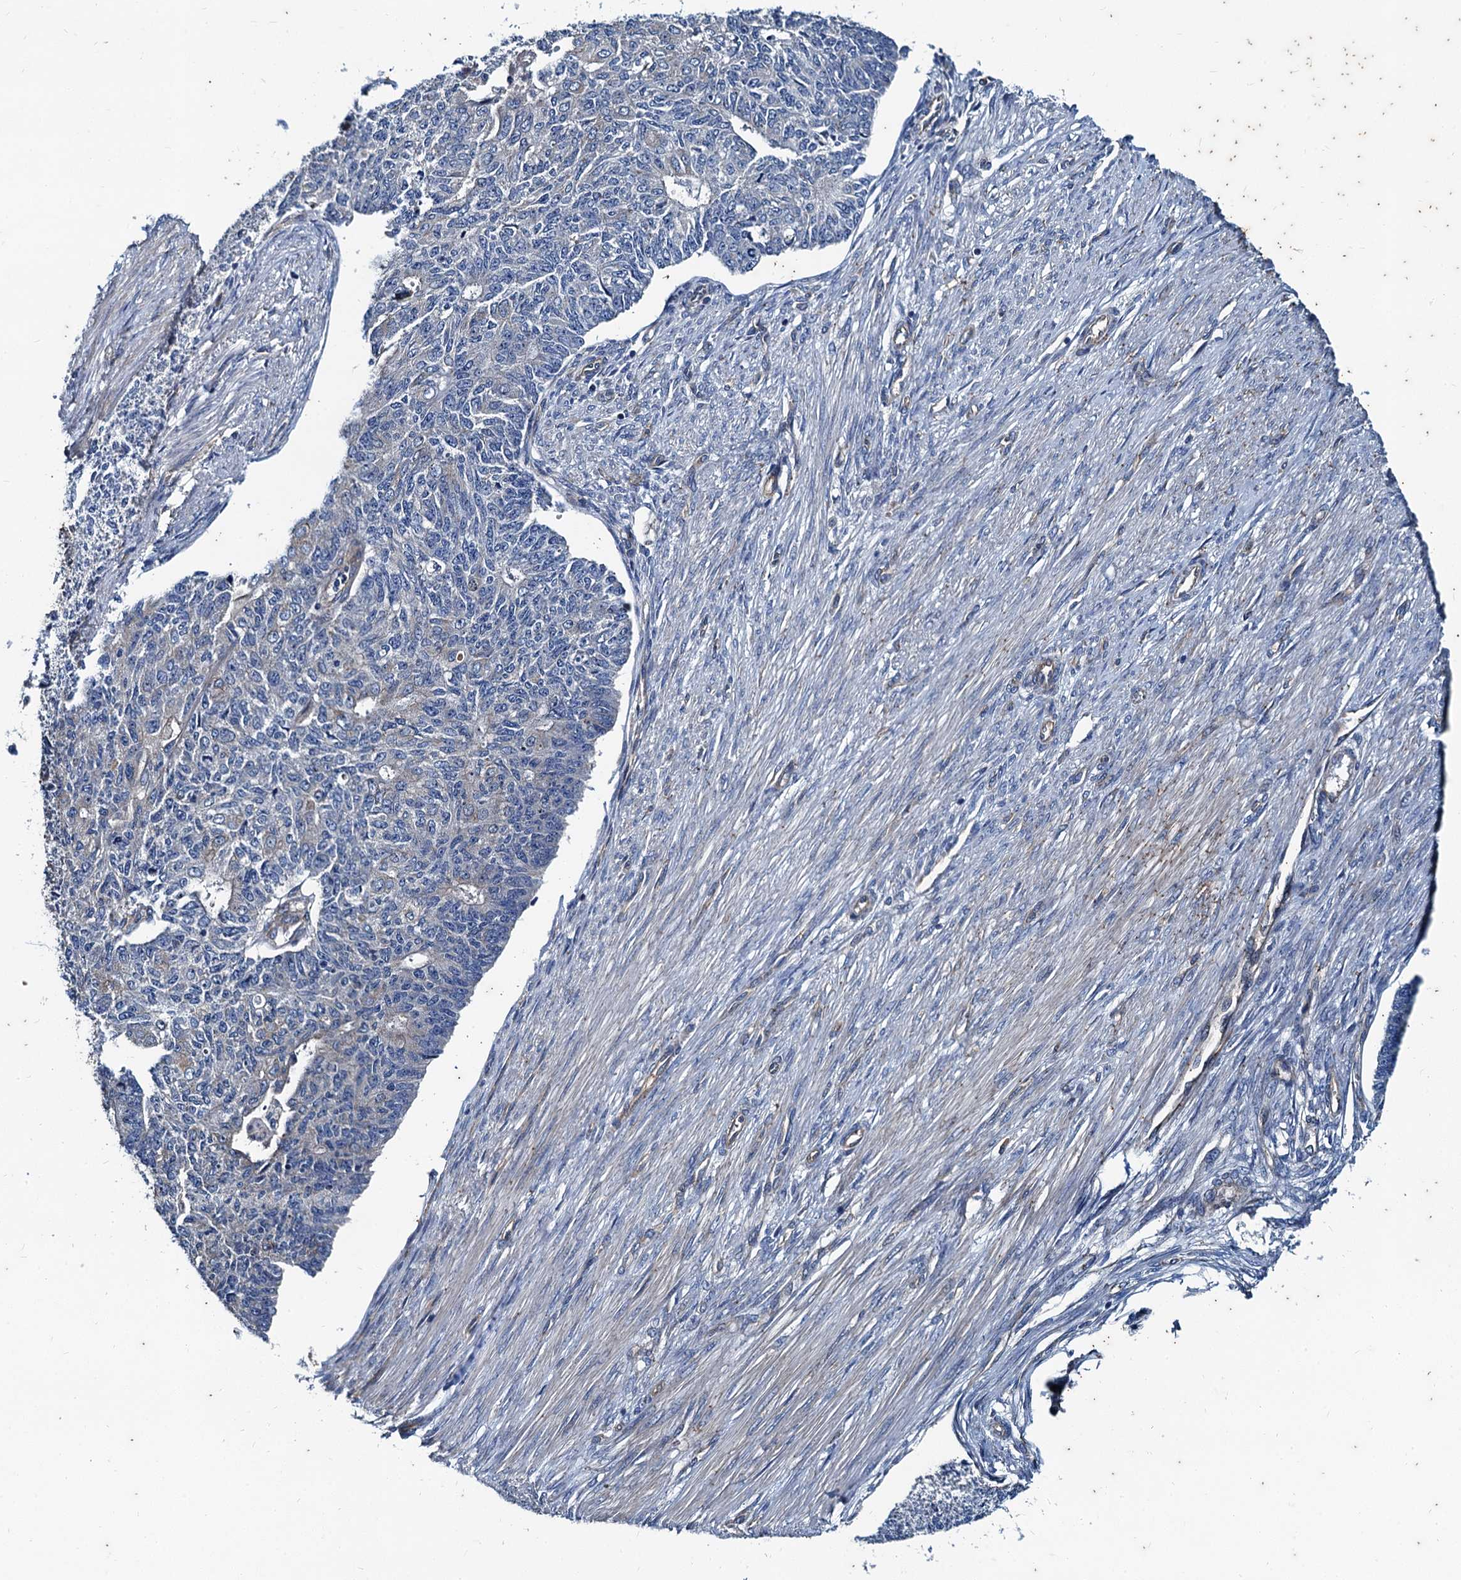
{"staining": {"intensity": "negative", "quantity": "none", "location": "none"}, "tissue": "endometrial cancer", "cell_type": "Tumor cells", "image_type": "cancer", "snomed": [{"axis": "morphology", "description": "Adenocarcinoma, NOS"}, {"axis": "topography", "description": "Endometrium"}], "caption": "IHC of adenocarcinoma (endometrial) reveals no staining in tumor cells.", "gene": "NGRN", "patient": {"sex": "female", "age": 32}}